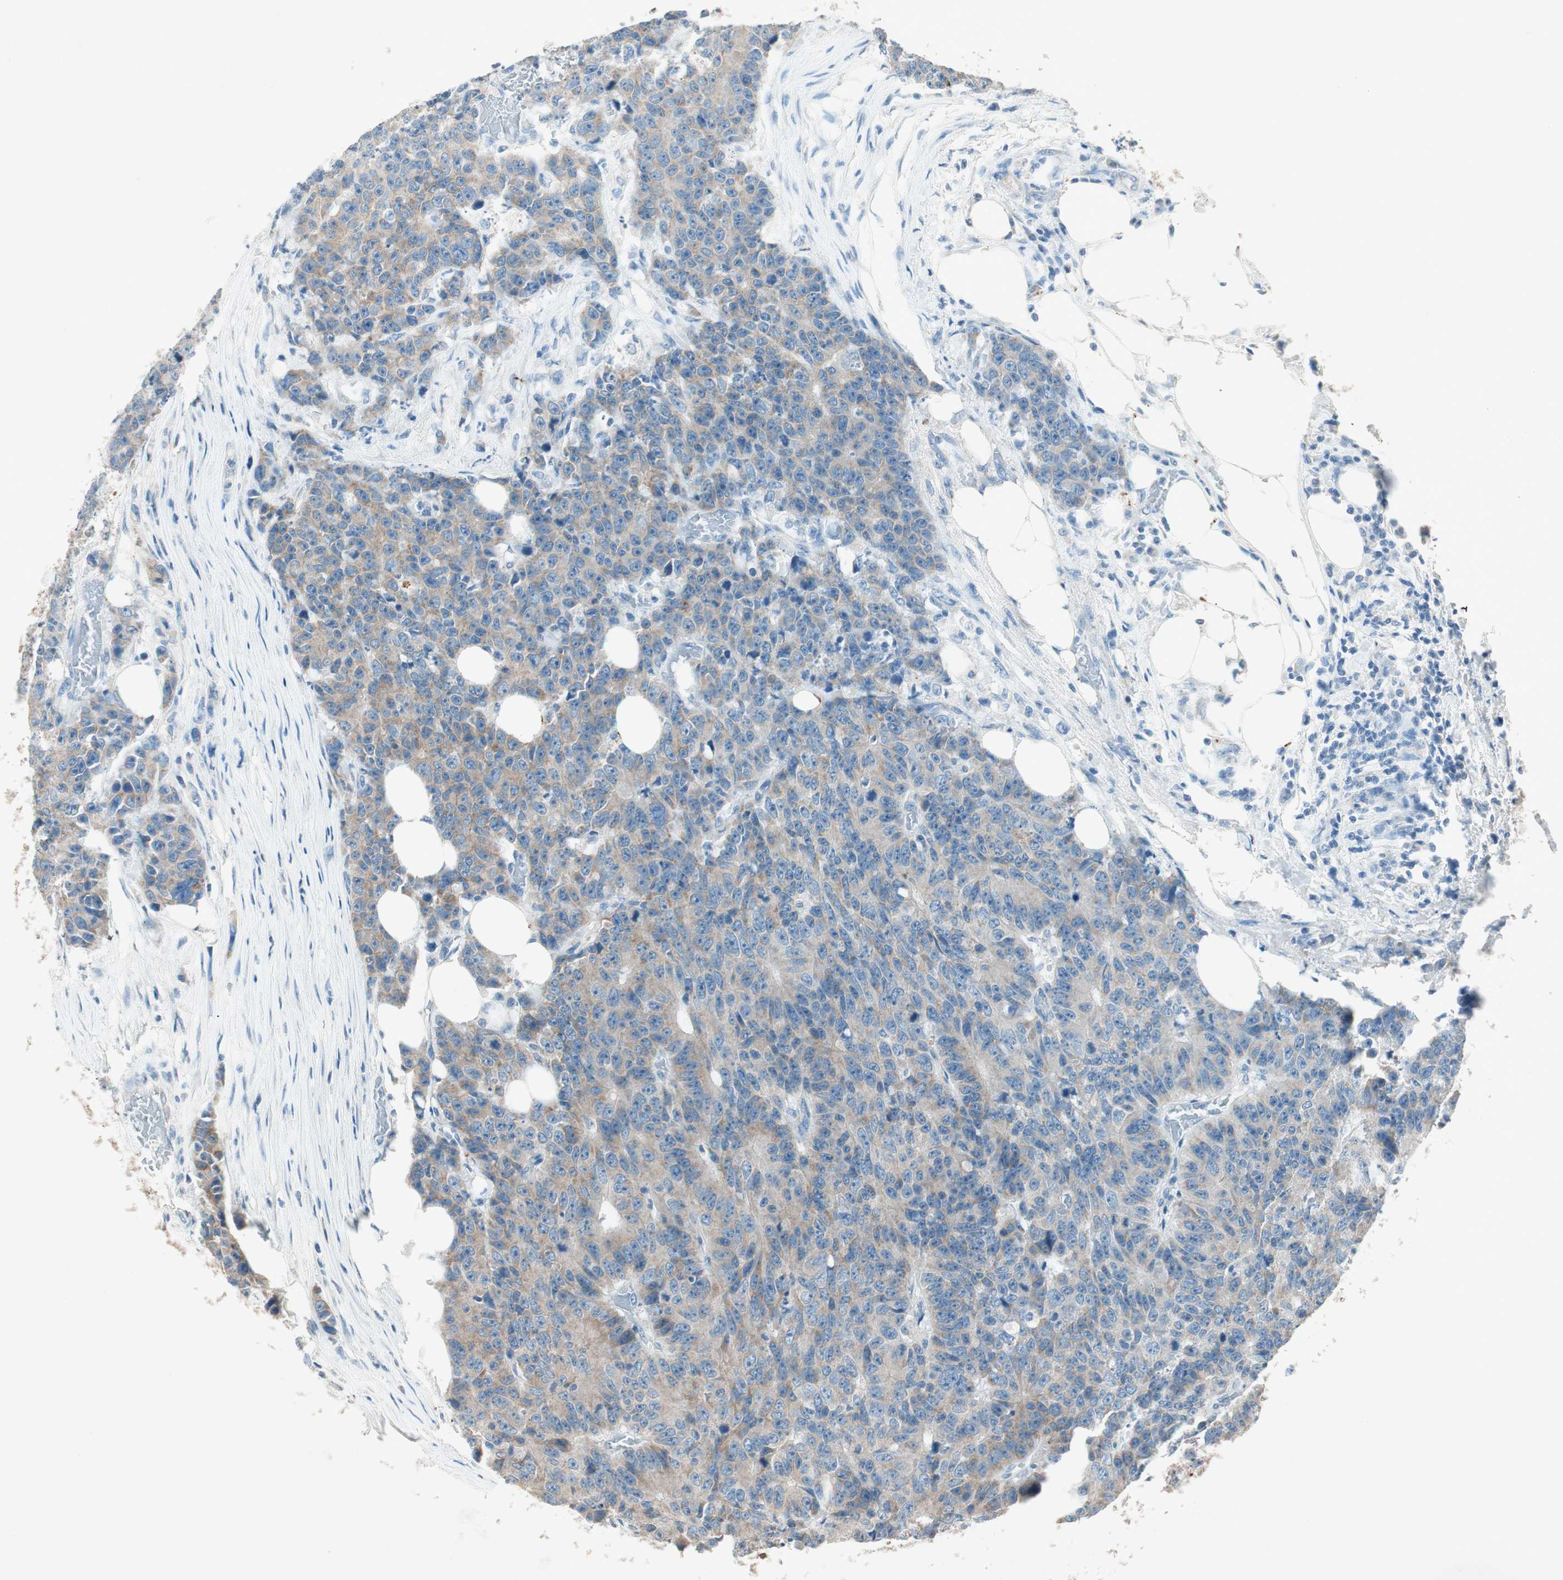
{"staining": {"intensity": "weak", "quantity": ">75%", "location": "cytoplasmic/membranous"}, "tissue": "colorectal cancer", "cell_type": "Tumor cells", "image_type": "cancer", "snomed": [{"axis": "morphology", "description": "Adenocarcinoma, NOS"}, {"axis": "topography", "description": "Colon"}], "caption": "This is a histology image of immunohistochemistry staining of colorectal cancer, which shows weak expression in the cytoplasmic/membranous of tumor cells.", "gene": "NKAIN1", "patient": {"sex": "female", "age": 86}}